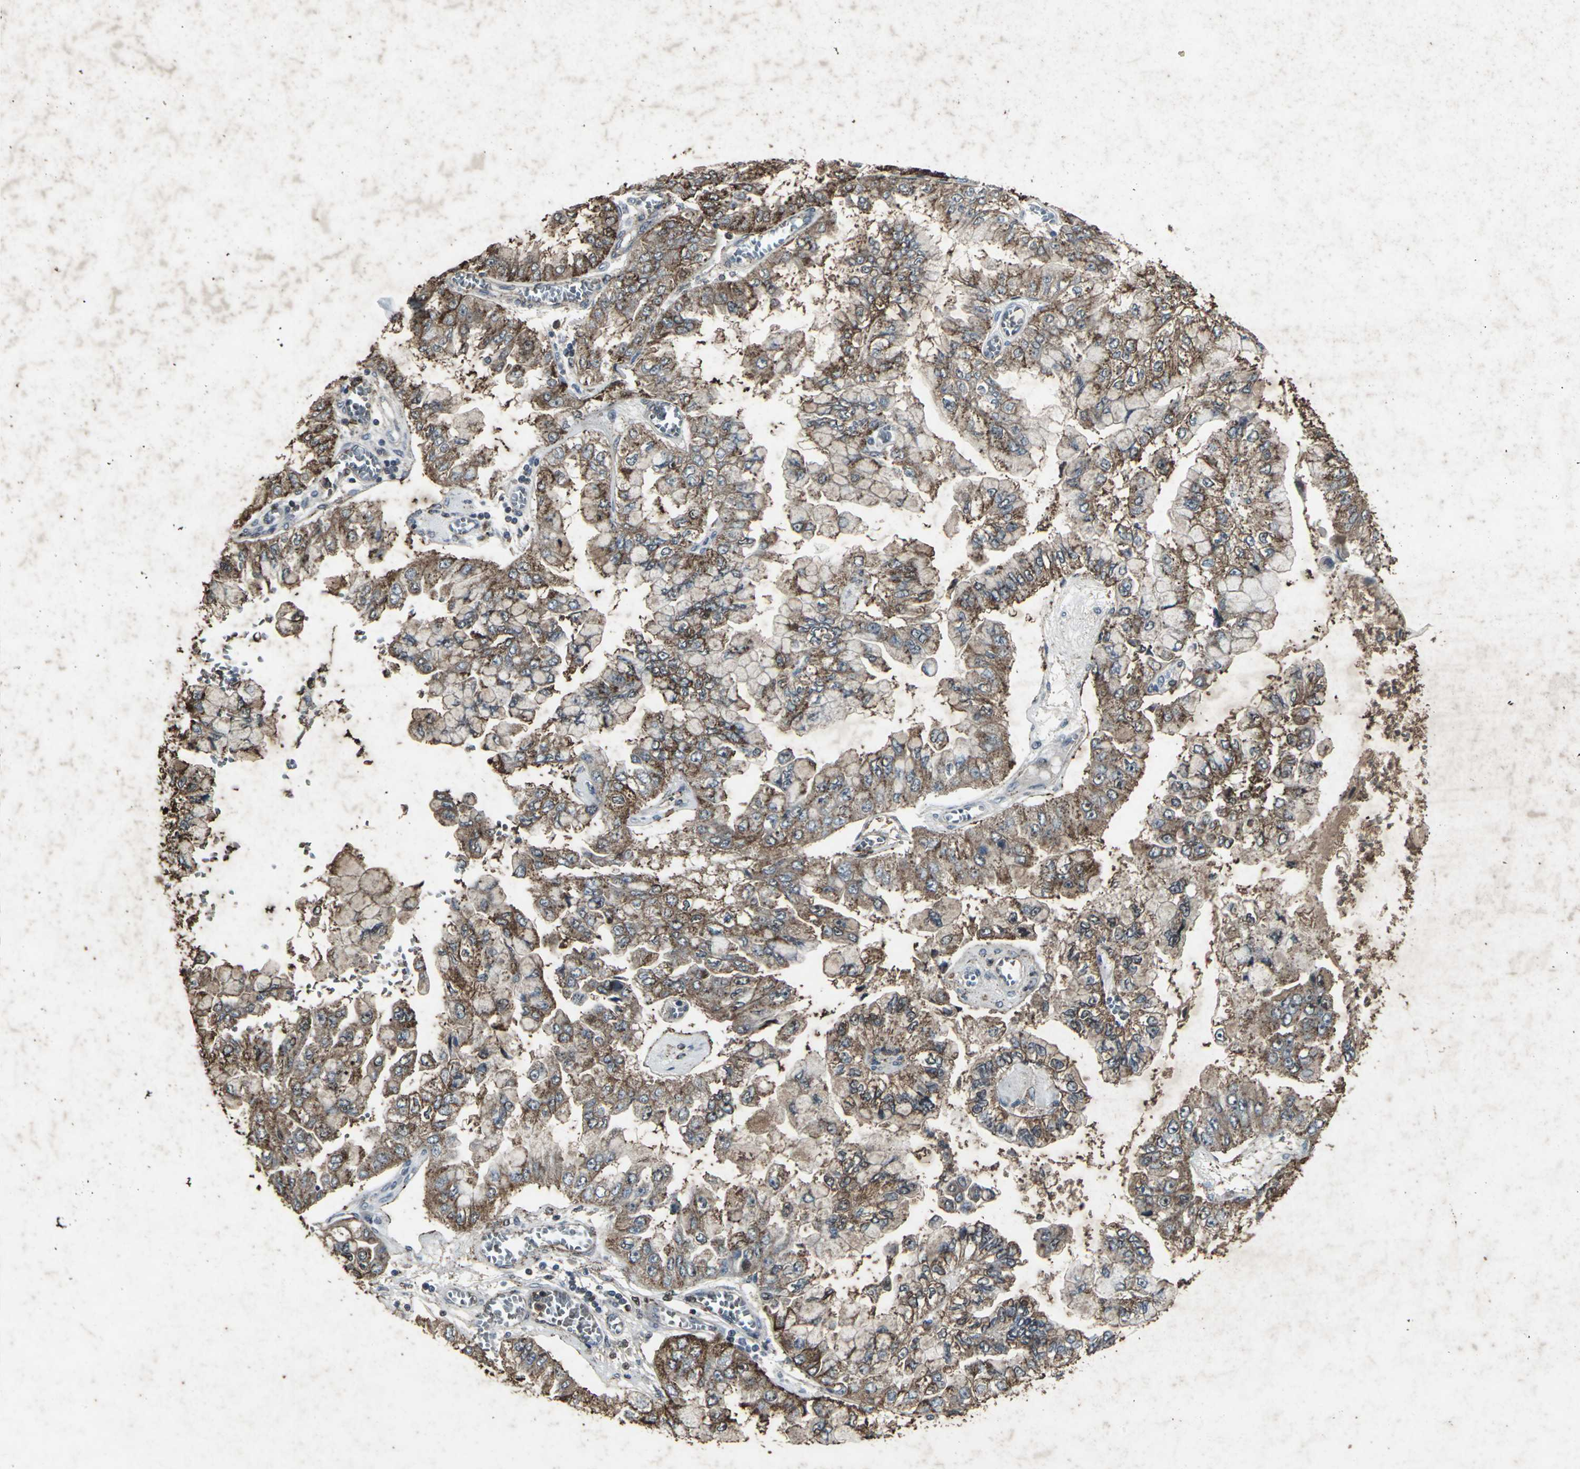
{"staining": {"intensity": "strong", "quantity": ">75%", "location": "cytoplasmic/membranous"}, "tissue": "liver cancer", "cell_type": "Tumor cells", "image_type": "cancer", "snomed": [{"axis": "morphology", "description": "Cholangiocarcinoma"}, {"axis": "topography", "description": "Liver"}], "caption": "Liver cholangiocarcinoma stained with a protein marker demonstrates strong staining in tumor cells.", "gene": "CCR9", "patient": {"sex": "female", "age": 79}}